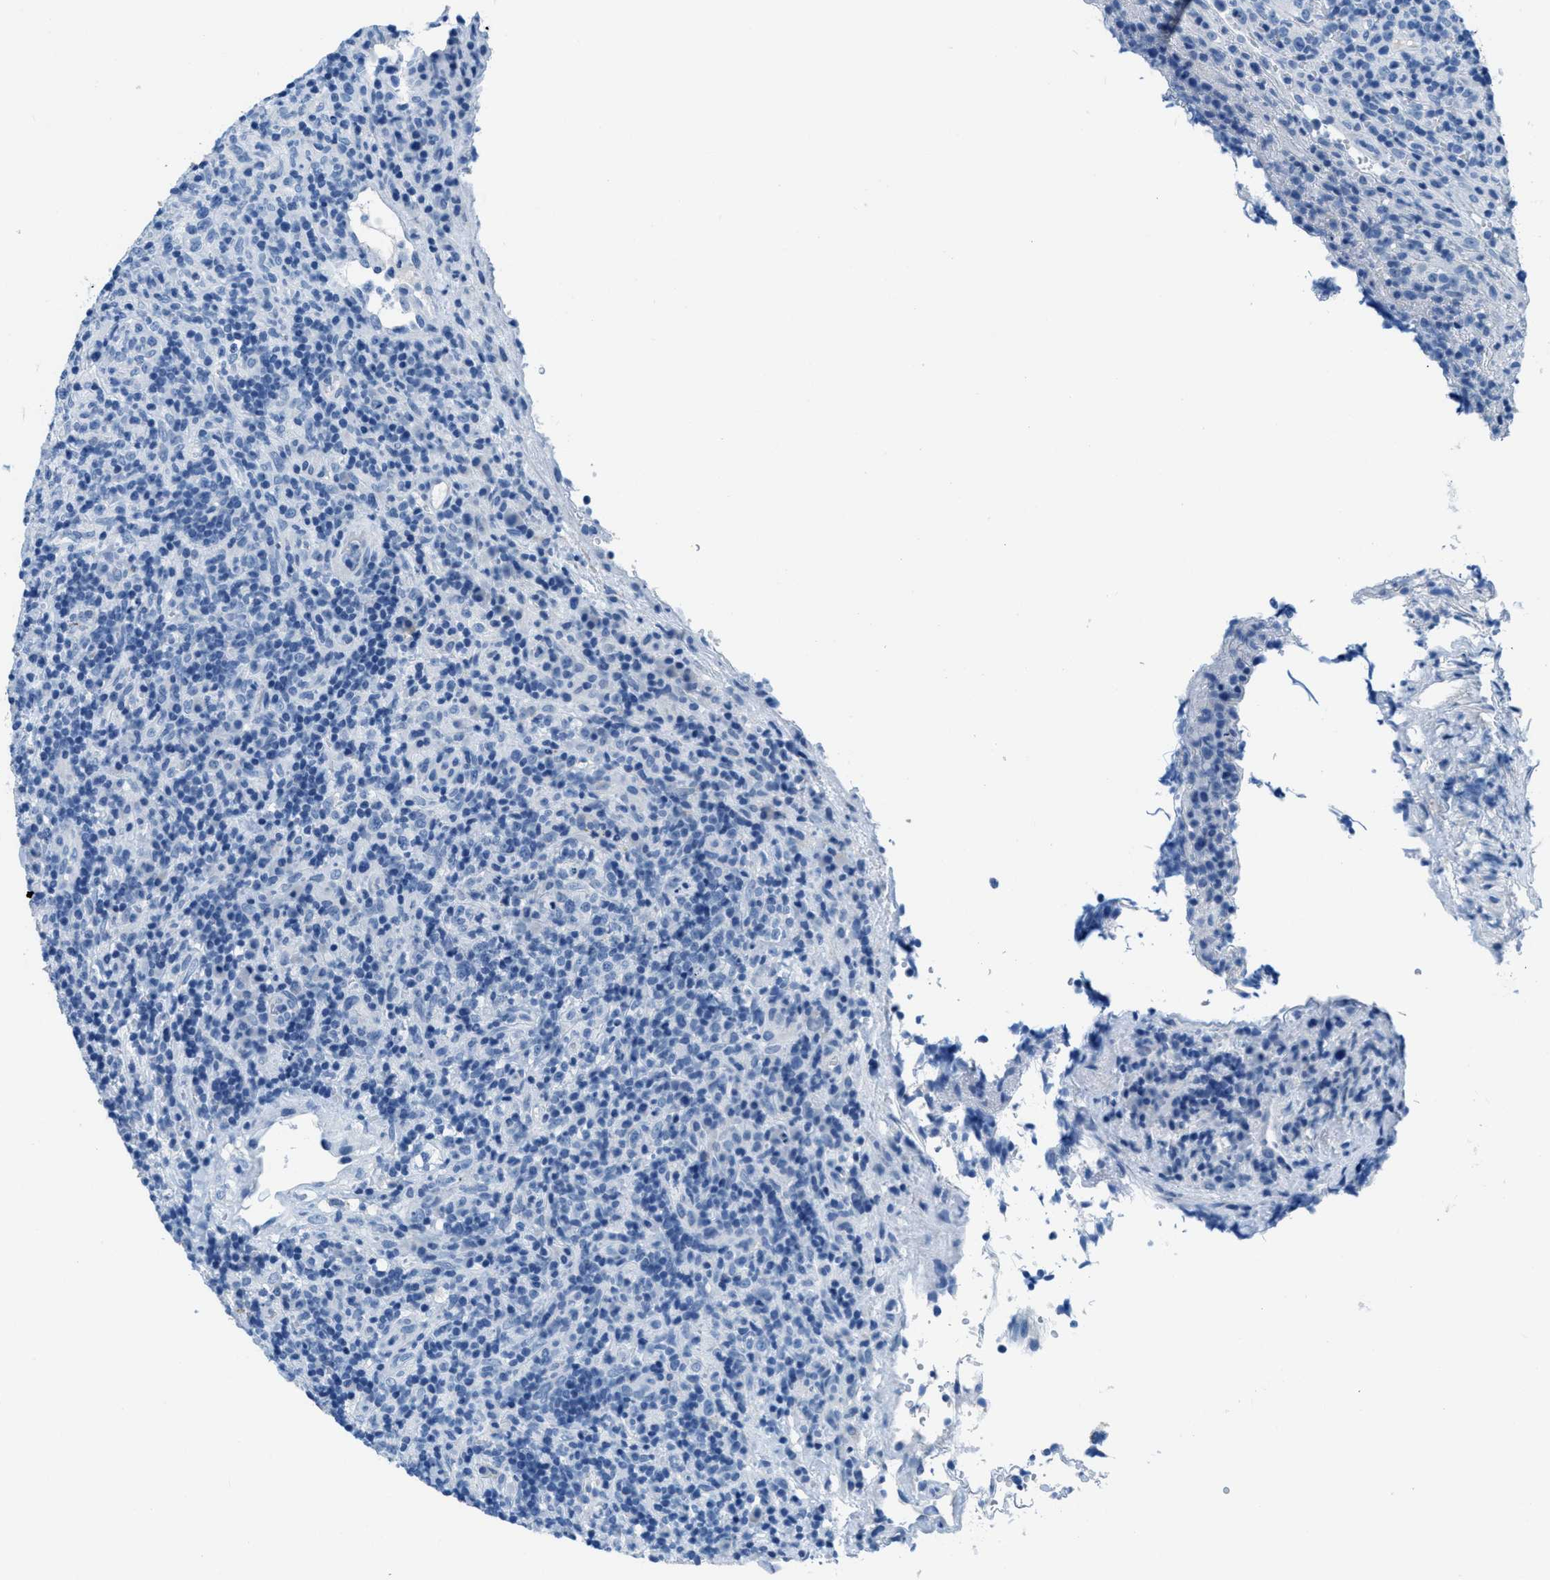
{"staining": {"intensity": "negative", "quantity": "none", "location": "none"}, "tissue": "lymphoma", "cell_type": "Tumor cells", "image_type": "cancer", "snomed": [{"axis": "morphology", "description": "Malignant lymphoma, non-Hodgkin's type, High grade"}, {"axis": "topography", "description": "Lymph node"}], "caption": "Histopathology image shows no significant protein staining in tumor cells of lymphoma.", "gene": "MGARP", "patient": {"sex": "female", "age": 76}}